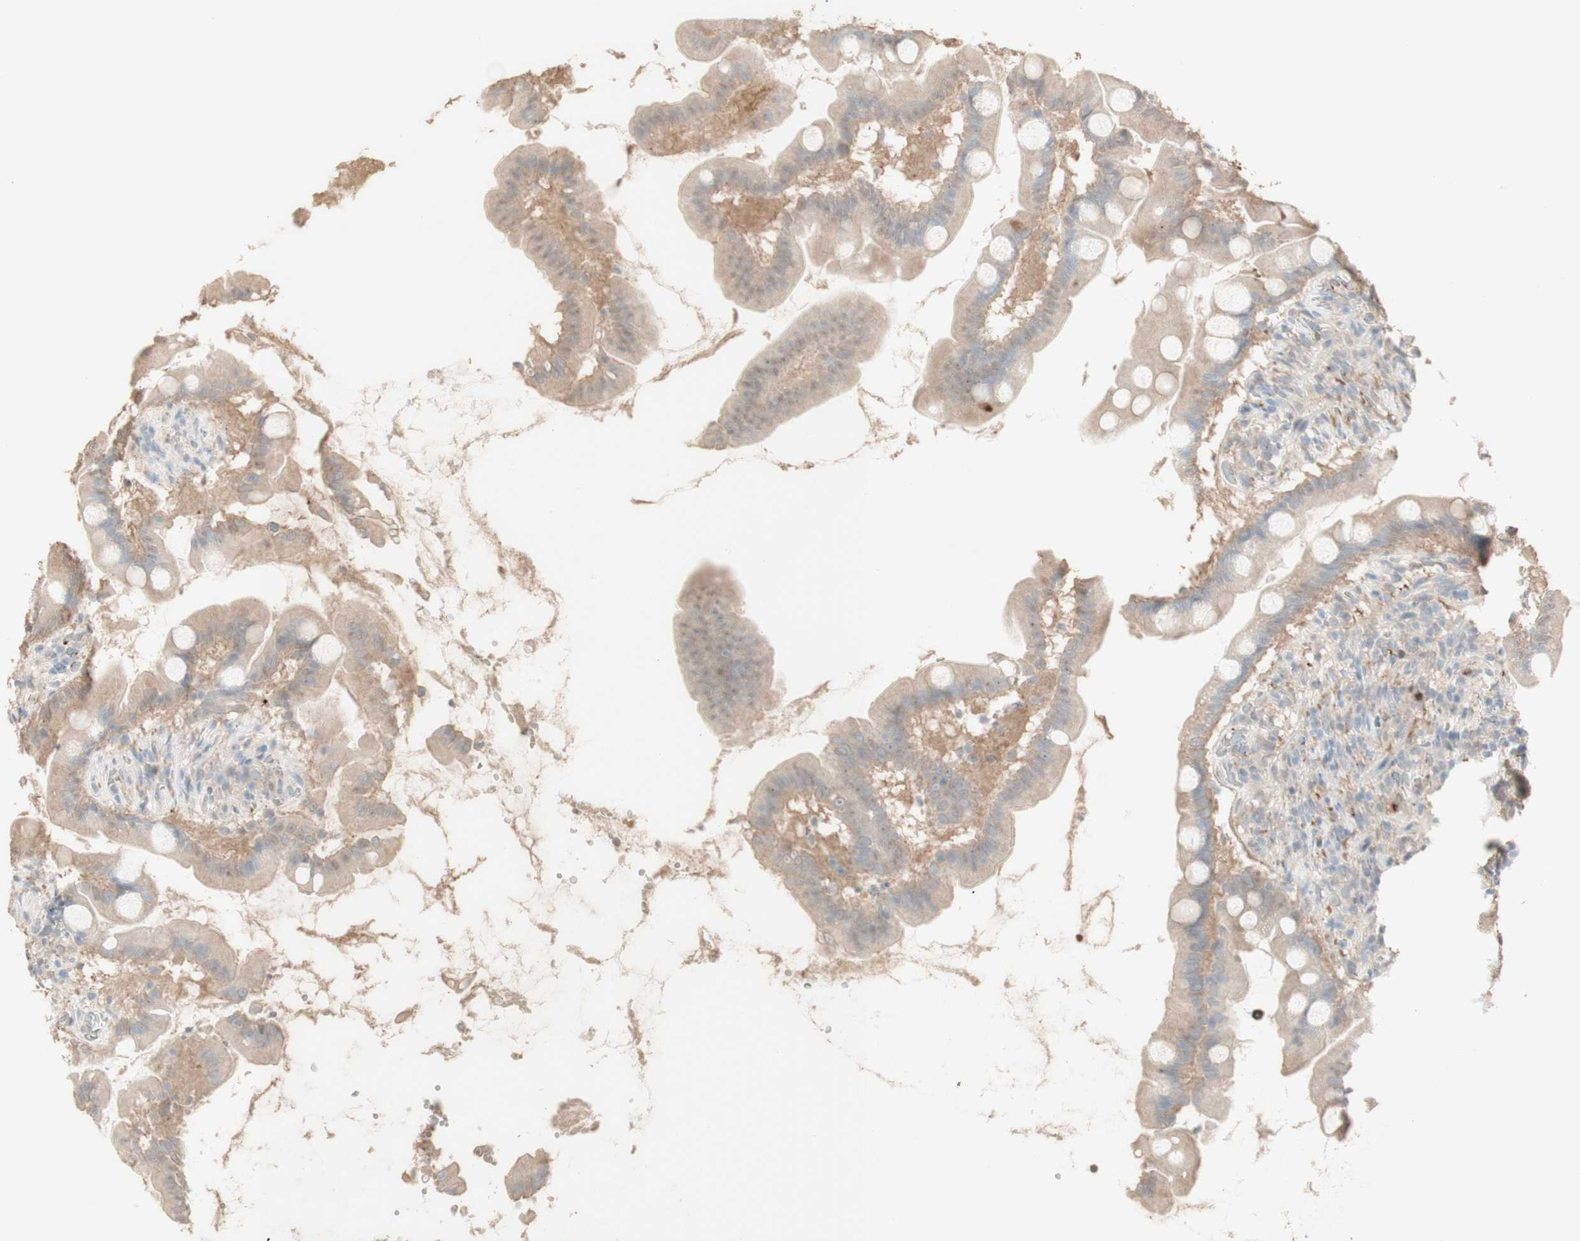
{"staining": {"intensity": "weak", "quantity": ">75%", "location": "cytoplasmic/membranous"}, "tissue": "small intestine", "cell_type": "Glandular cells", "image_type": "normal", "snomed": [{"axis": "morphology", "description": "Normal tissue, NOS"}, {"axis": "topography", "description": "Small intestine"}], "caption": "IHC histopathology image of unremarkable small intestine: small intestine stained using immunohistochemistry (IHC) demonstrates low levels of weak protein expression localized specifically in the cytoplasmic/membranous of glandular cells, appearing as a cytoplasmic/membranous brown color.", "gene": "MUC3A", "patient": {"sex": "female", "age": 56}}